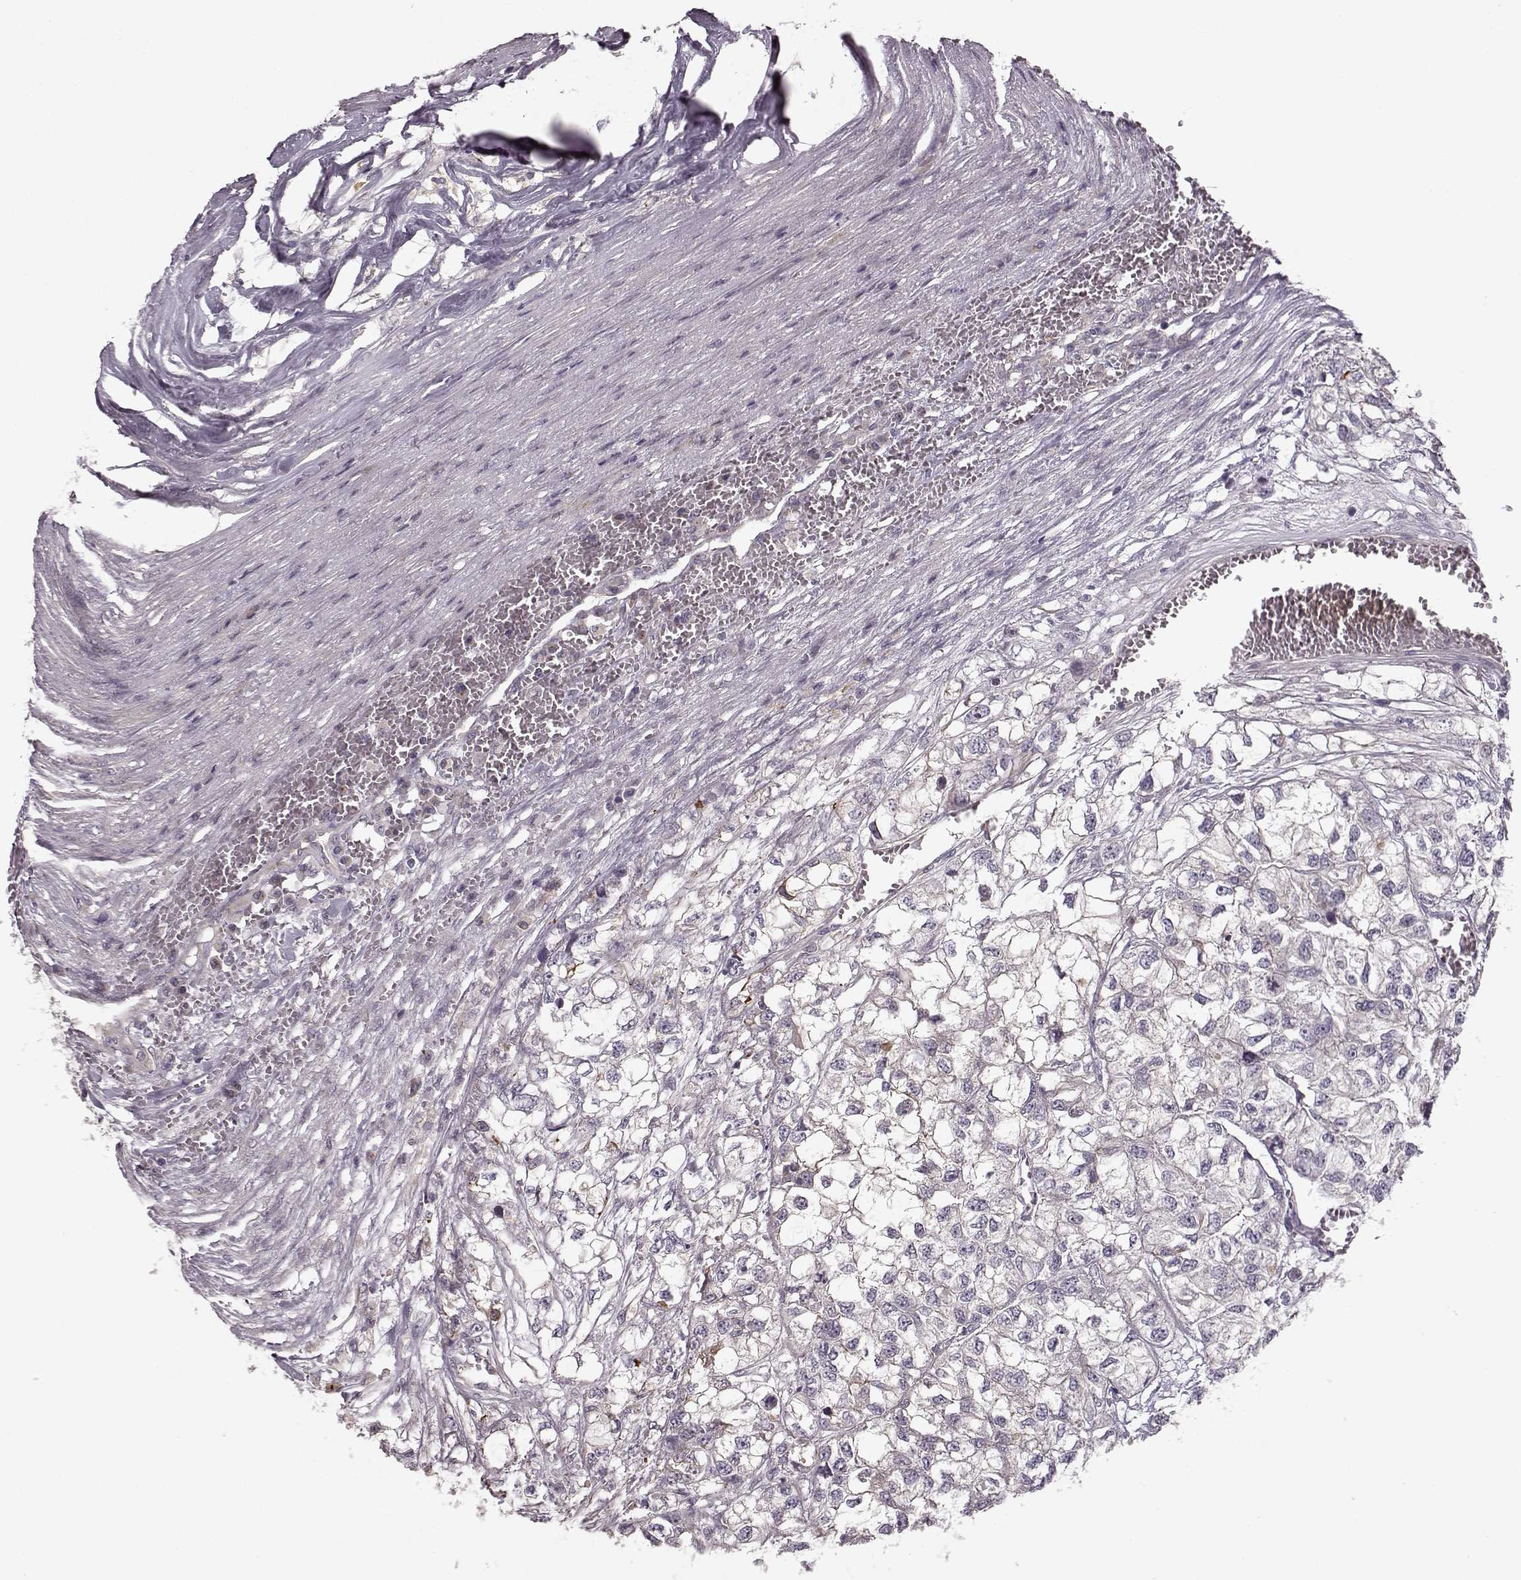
{"staining": {"intensity": "negative", "quantity": "none", "location": "none"}, "tissue": "renal cancer", "cell_type": "Tumor cells", "image_type": "cancer", "snomed": [{"axis": "morphology", "description": "Adenocarcinoma, NOS"}, {"axis": "topography", "description": "Kidney"}], "caption": "High magnification brightfield microscopy of renal cancer stained with DAB (3,3'-diaminobenzidine) (brown) and counterstained with hematoxylin (blue): tumor cells show no significant positivity. (Brightfield microscopy of DAB immunohistochemistry (IHC) at high magnification).", "gene": "MTR", "patient": {"sex": "male", "age": 56}}